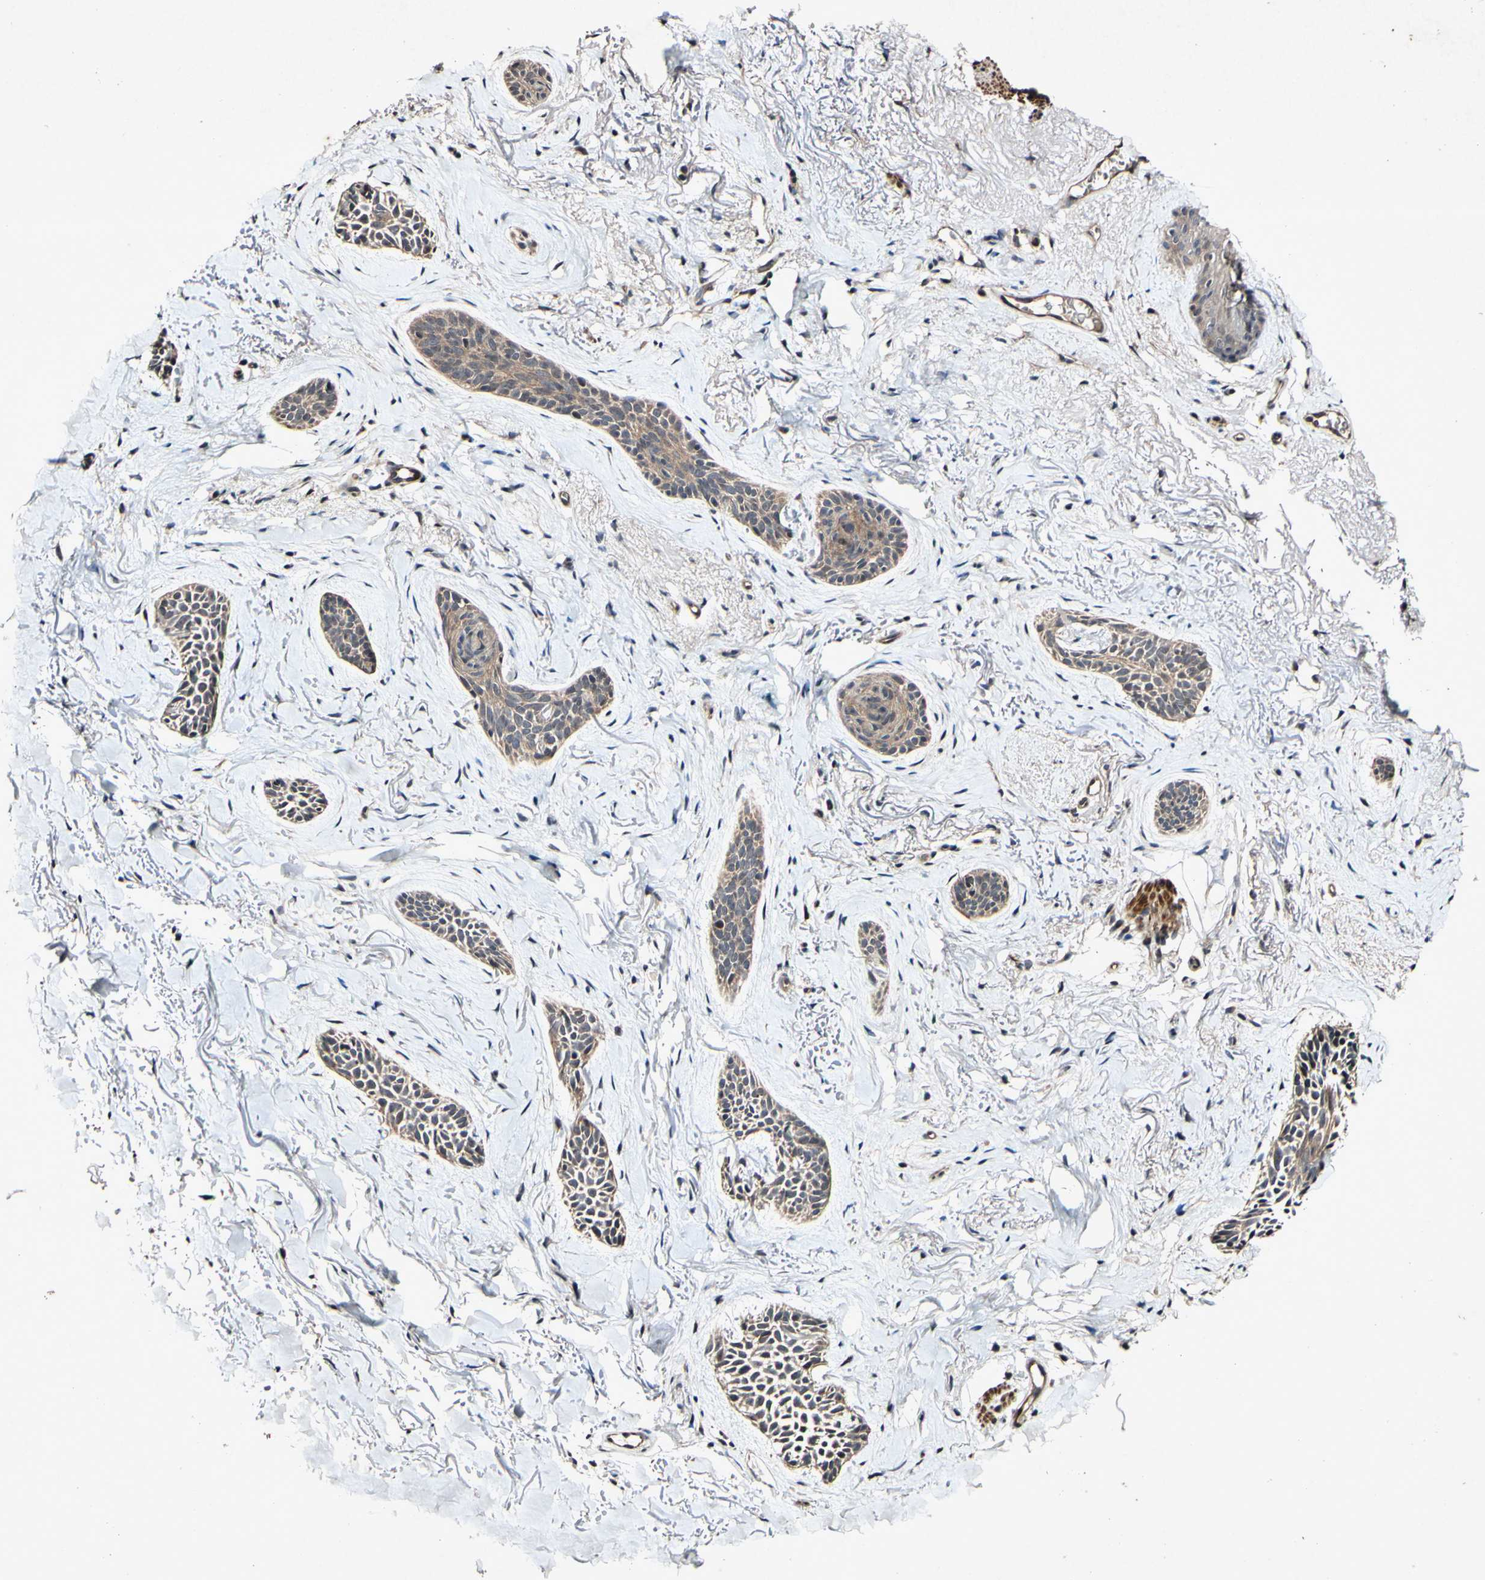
{"staining": {"intensity": "moderate", "quantity": ">75%", "location": "cytoplasmic/membranous"}, "tissue": "skin cancer", "cell_type": "Tumor cells", "image_type": "cancer", "snomed": [{"axis": "morphology", "description": "Basal cell carcinoma"}, {"axis": "topography", "description": "Skin"}], "caption": "The image shows staining of basal cell carcinoma (skin), revealing moderate cytoplasmic/membranous protein expression (brown color) within tumor cells. The staining was performed using DAB (3,3'-diaminobenzidine) to visualize the protein expression in brown, while the nuclei were stained in blue with hematoxylin (Magnification: 20x).", "gene": "CSNK1E", "patient": {"sex": "female", "age": 84}}